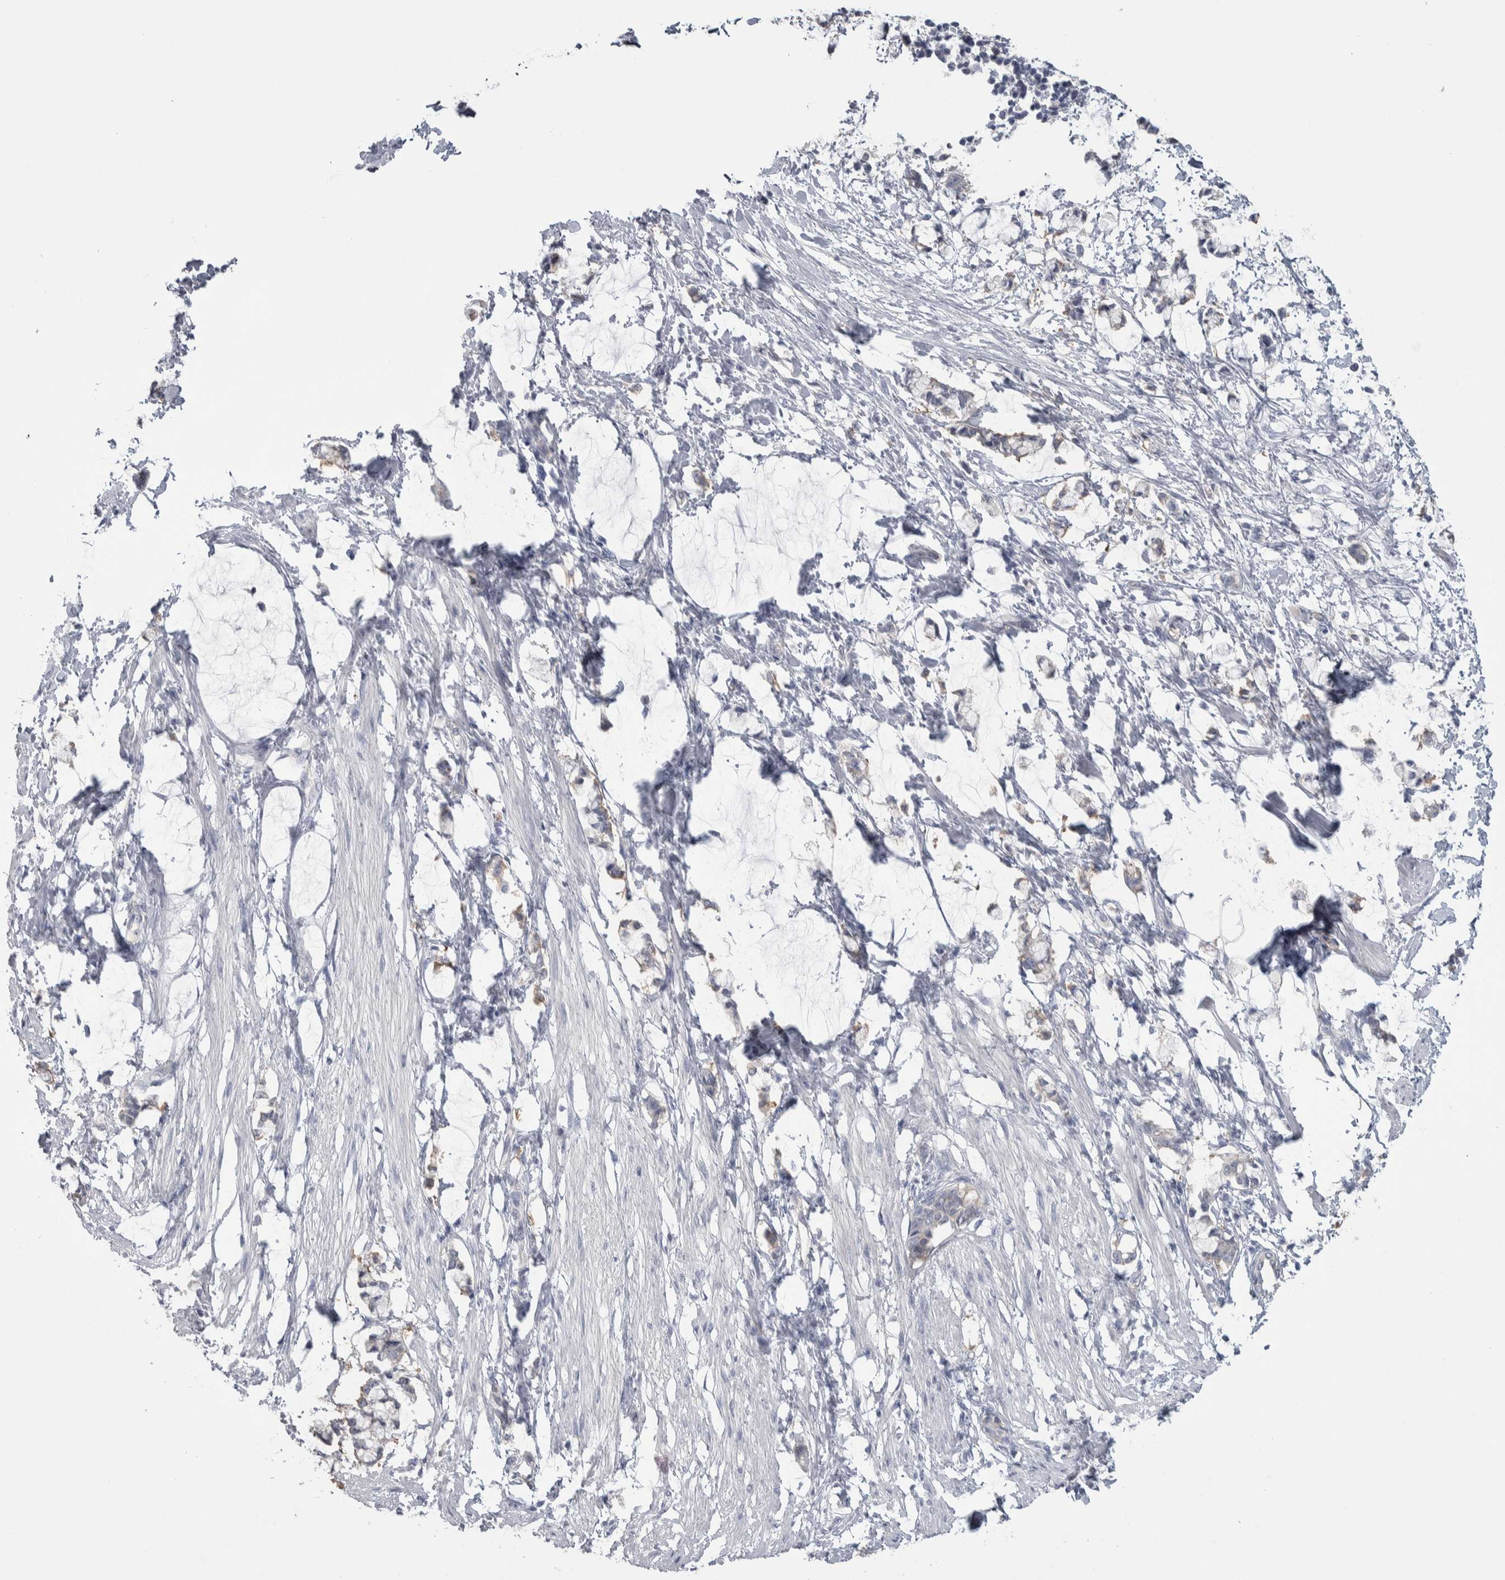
{"staining": {"intensity": "negative", "quantity": "none", "location": "none"}, "tissue": "smooth muscle", "cell_type": "Smooth muscle cells", "image_type": "normal", "snomed": [{"axis": "morphology", "description": "Normal tissue, NOS"}, {"axis": "morphology", "description": "Adenocarcinoma, NOS"}, {"axis": "topography", "description": "Smooth muscle"}, {"axis": "topography", "description": "Colon"}], "caption": "There is no significant staining in smooth muscle cells of smooth muscle. The staining was performed using DAB (3,3'-diaminobenzidine) to visualize the protein expression in brown, while the nuclei were stained in blue with hematoxylin (Magnification: 20x).", "gene": "GPHN", "patient": {"sex": "male", "age": 14}}